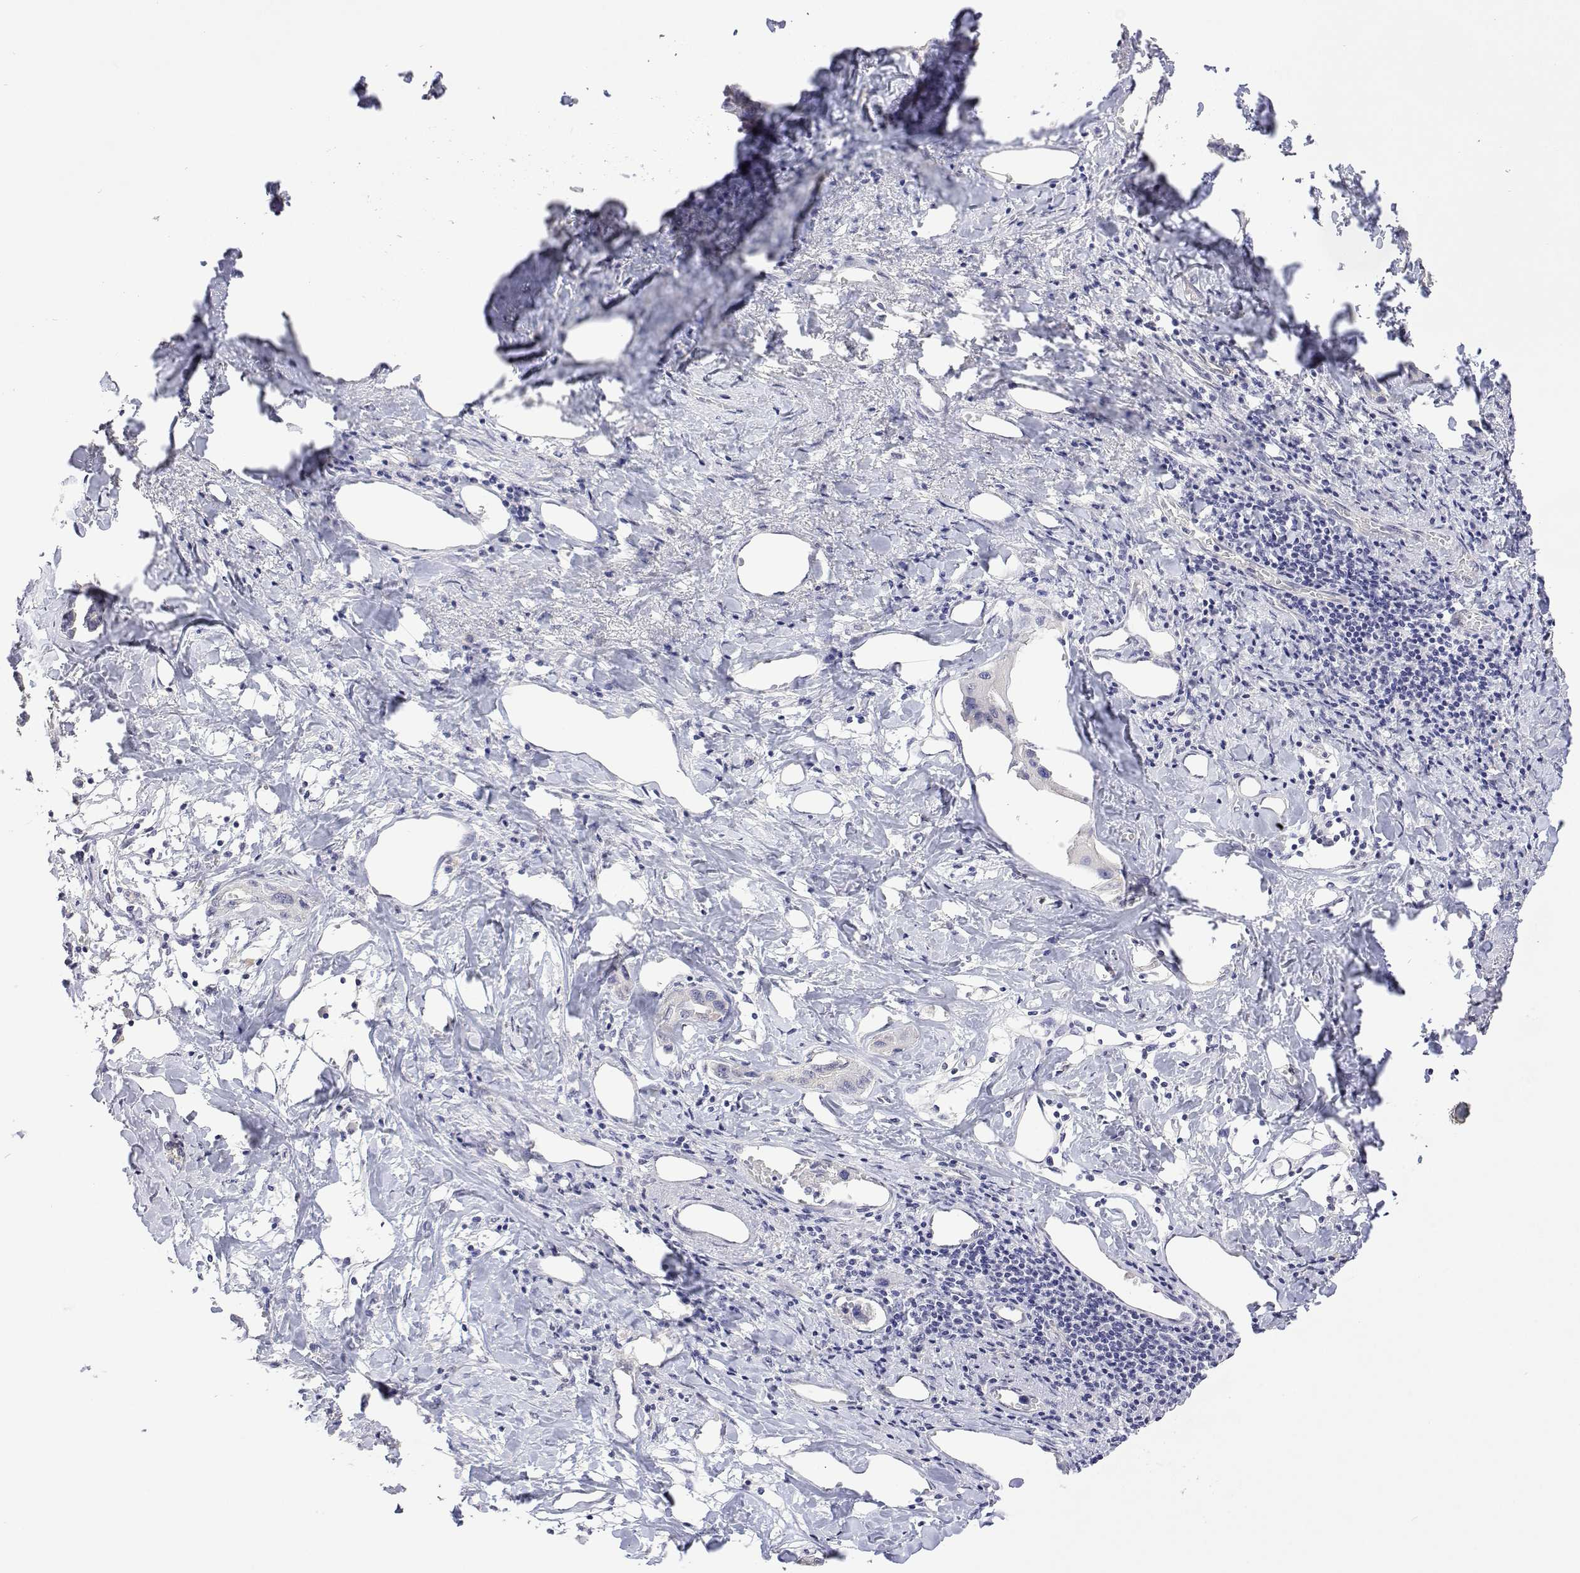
{"staining": {"intensity": "negative", "quantity": "none", "location": "none"}, "tissue": "liver cancer", "cell_type": "Tumor cells", "image_type": "cancer", "snomed": [{"axis": "morphology", "description": "Cholangiocarcinoma"}, {"axis": "topography", "description": "Liver"}], "caption": "Liver cancer was stained to show a protein in brown. There is no significant expression in tumor cells. The staining was performed using DAB (3,3'-diaminobenzidine) to visualize the protein expression in brown, while the nuclei were stained in blue with hematoxylin (Magnification: 20x).", "gene": "PLCB1", "patient": {"sex": "male", "age": 59}}